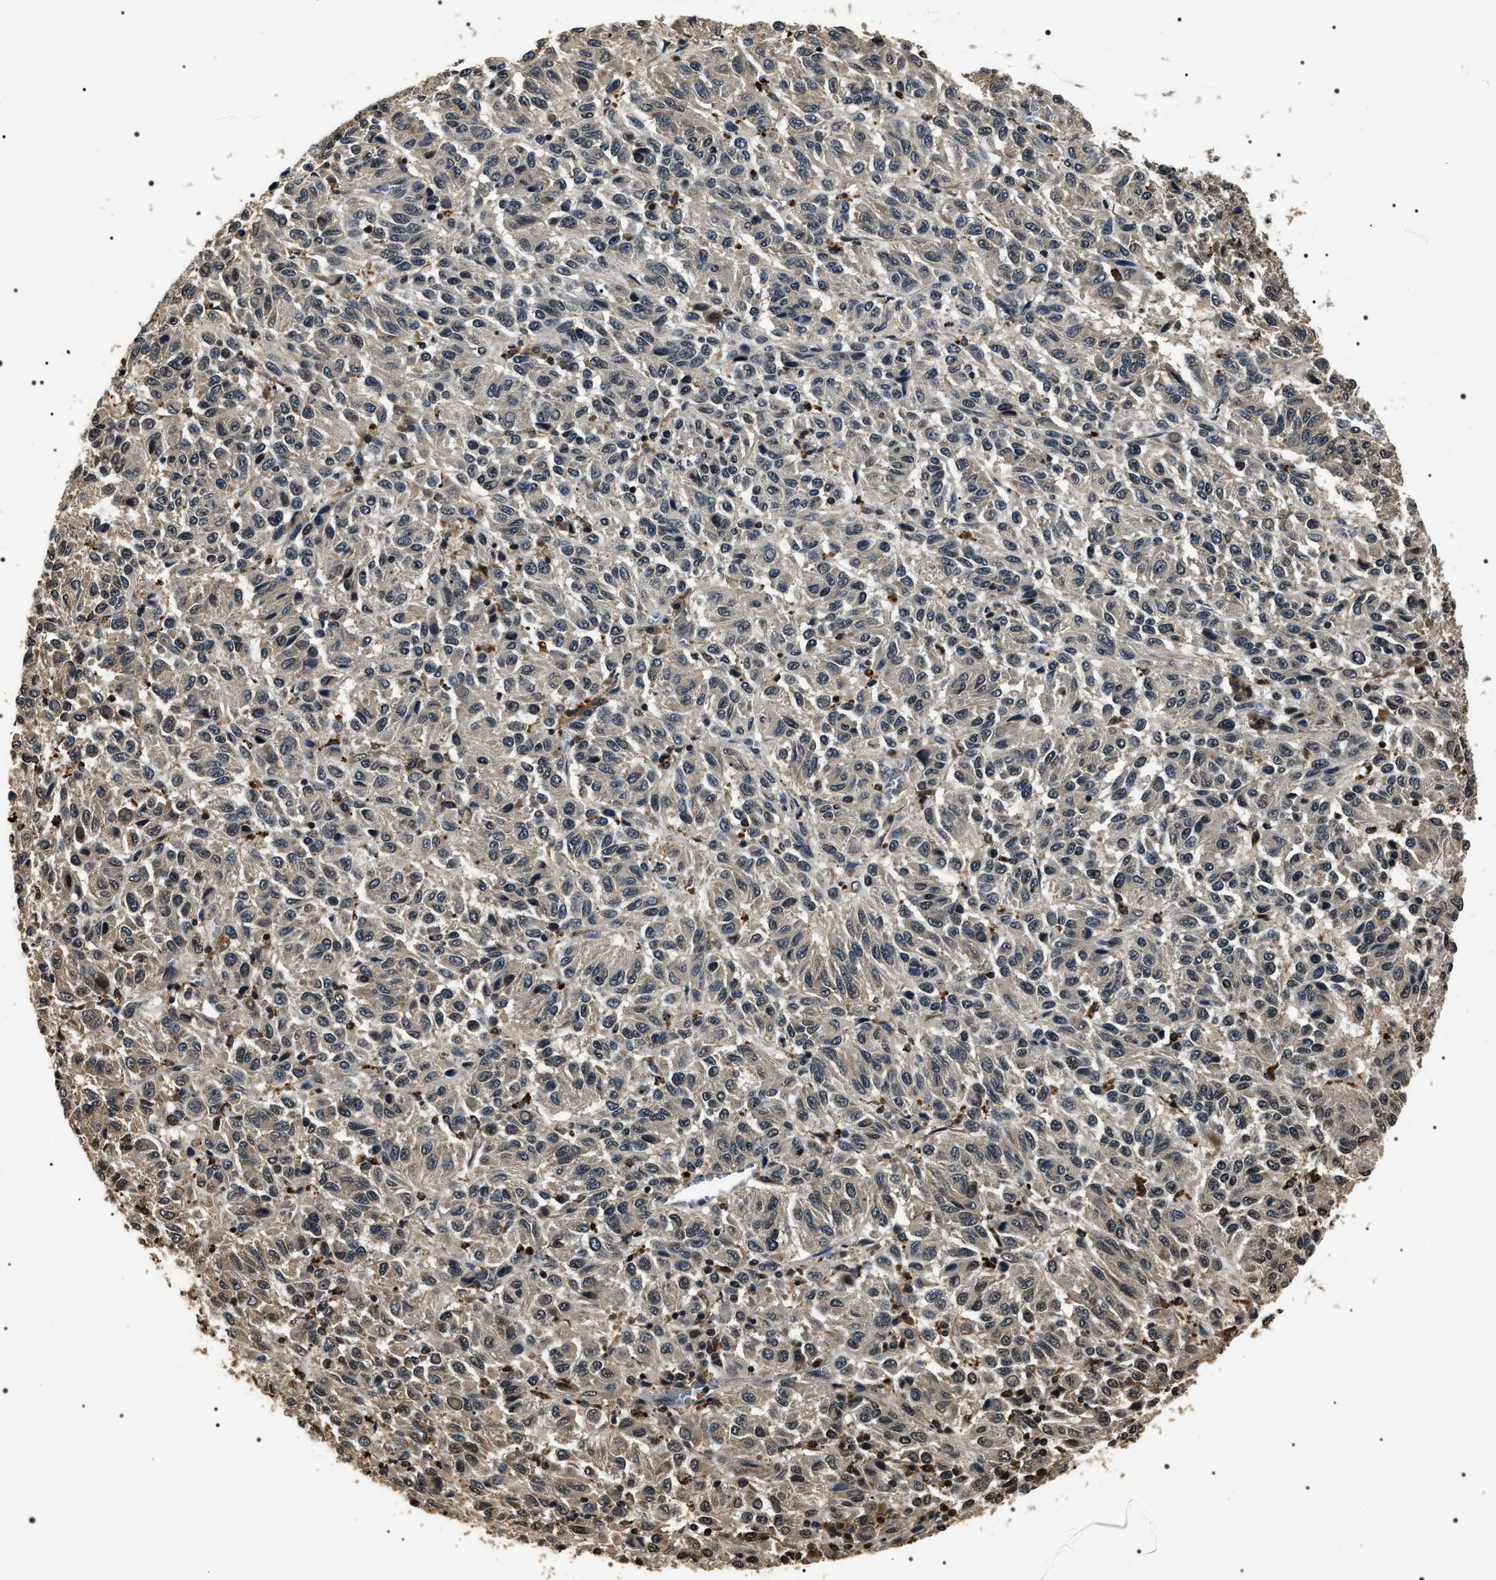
{"staining": {"intensity": "weak", "quantity": "<25%", "location": "cytoplasmic/membranous"}, "tissue": "melanoma", "cell_type": "Tumor cells", "image_type": "cancer", "snomed": [{"axis": "morphology", "description": "Malignant melanoma, Metastatic site"}, {"axis": "topography", "description": "Lung"}], "caption": "Tumor cells are negative for brown protein staining in malignant melanoma (metastatic site).", "gene": "ARHGAP22", "patient": {"sex": "male", "age": 64}}